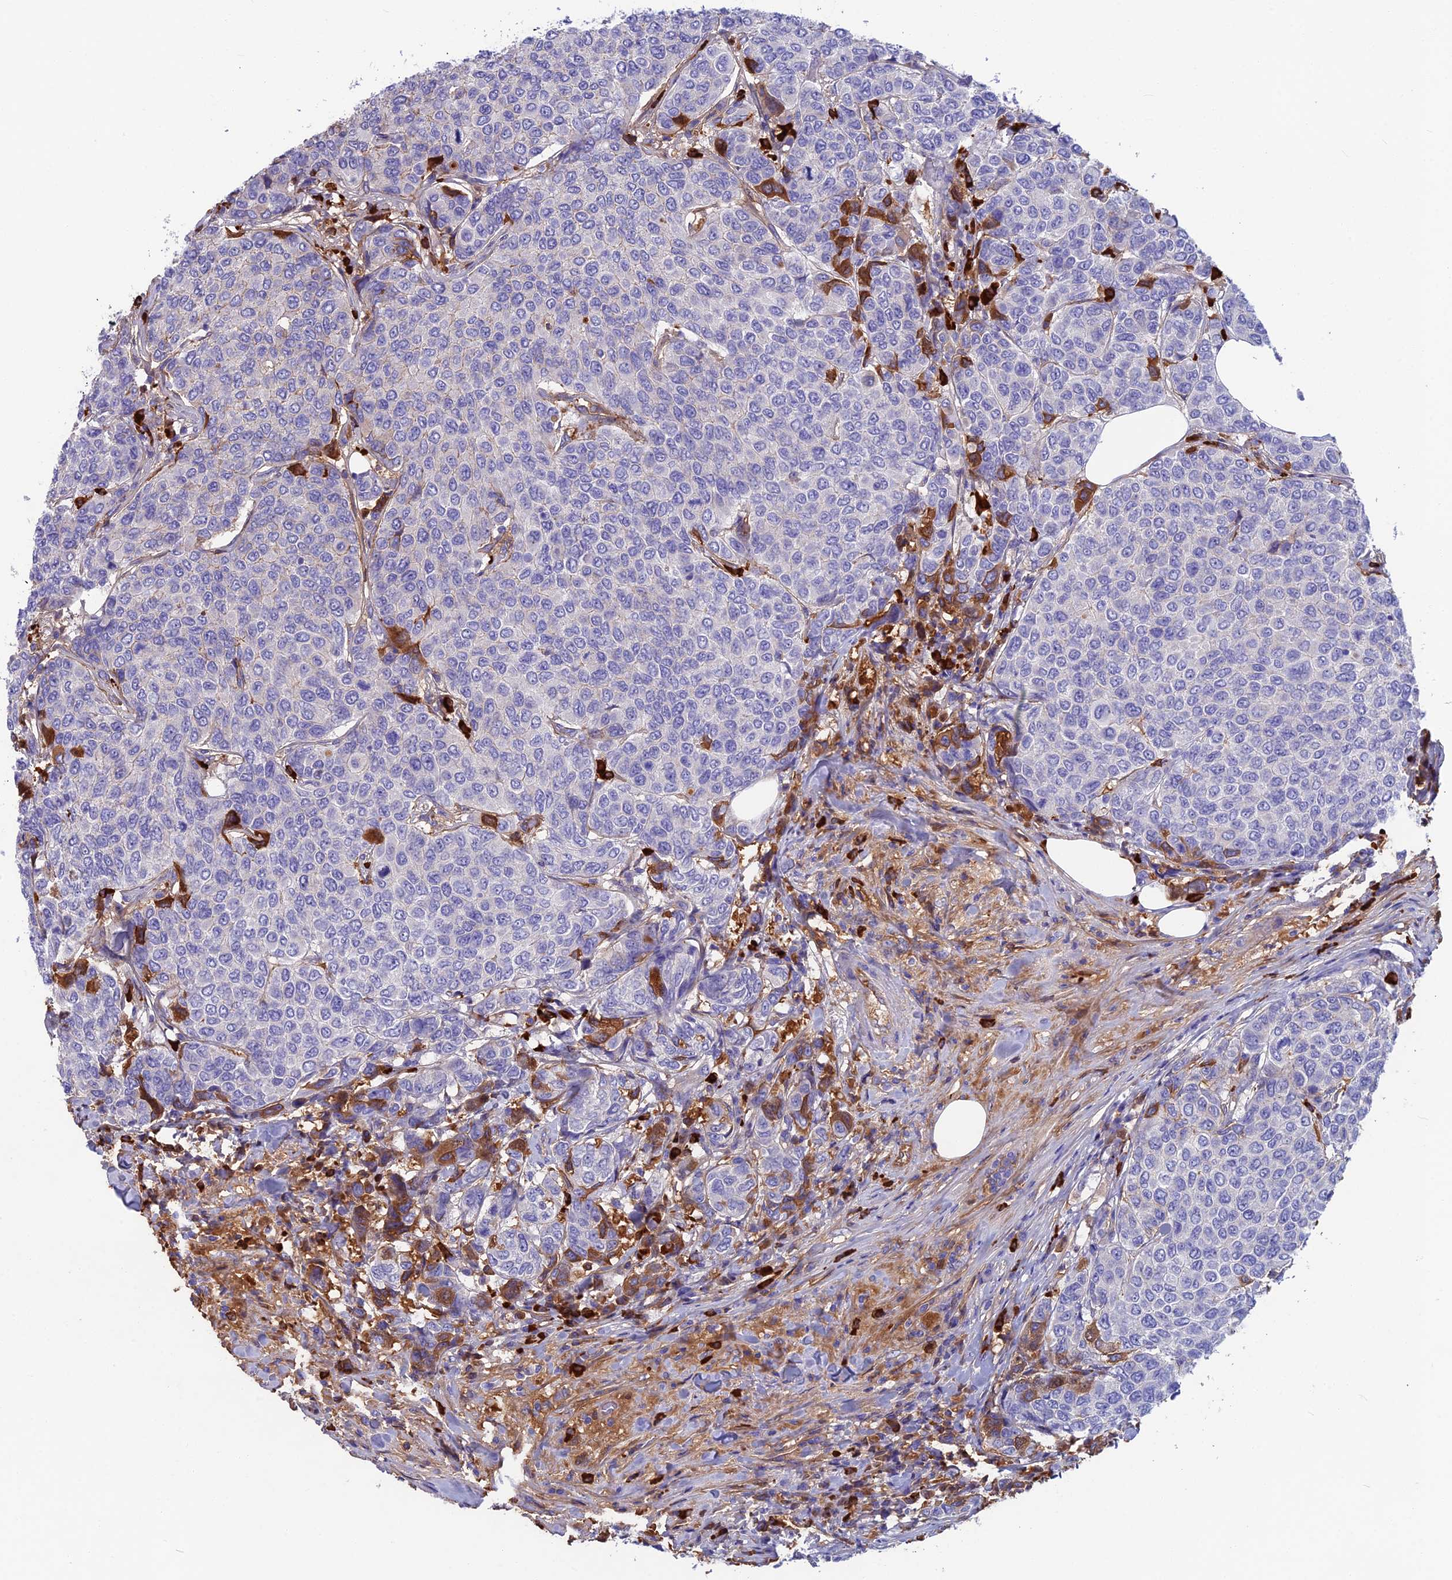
{"staining": {"intensity": "negative", "quantity": "none", "location": "none"}, "tissue": "breast cancer", "cell_type": "Tumor cells", "image_type": "cancer", "snomed": [{"axis": "morphology", "description": "Duct carcinoma"}, {"axis": "topography", "description": "Breast"}], "caption": "Protein analysis of breast cancer demonstrates no significant positivity in tumor cells.", "gene": "SNAP91", "patient": {"sex": "female", "age": 55}}